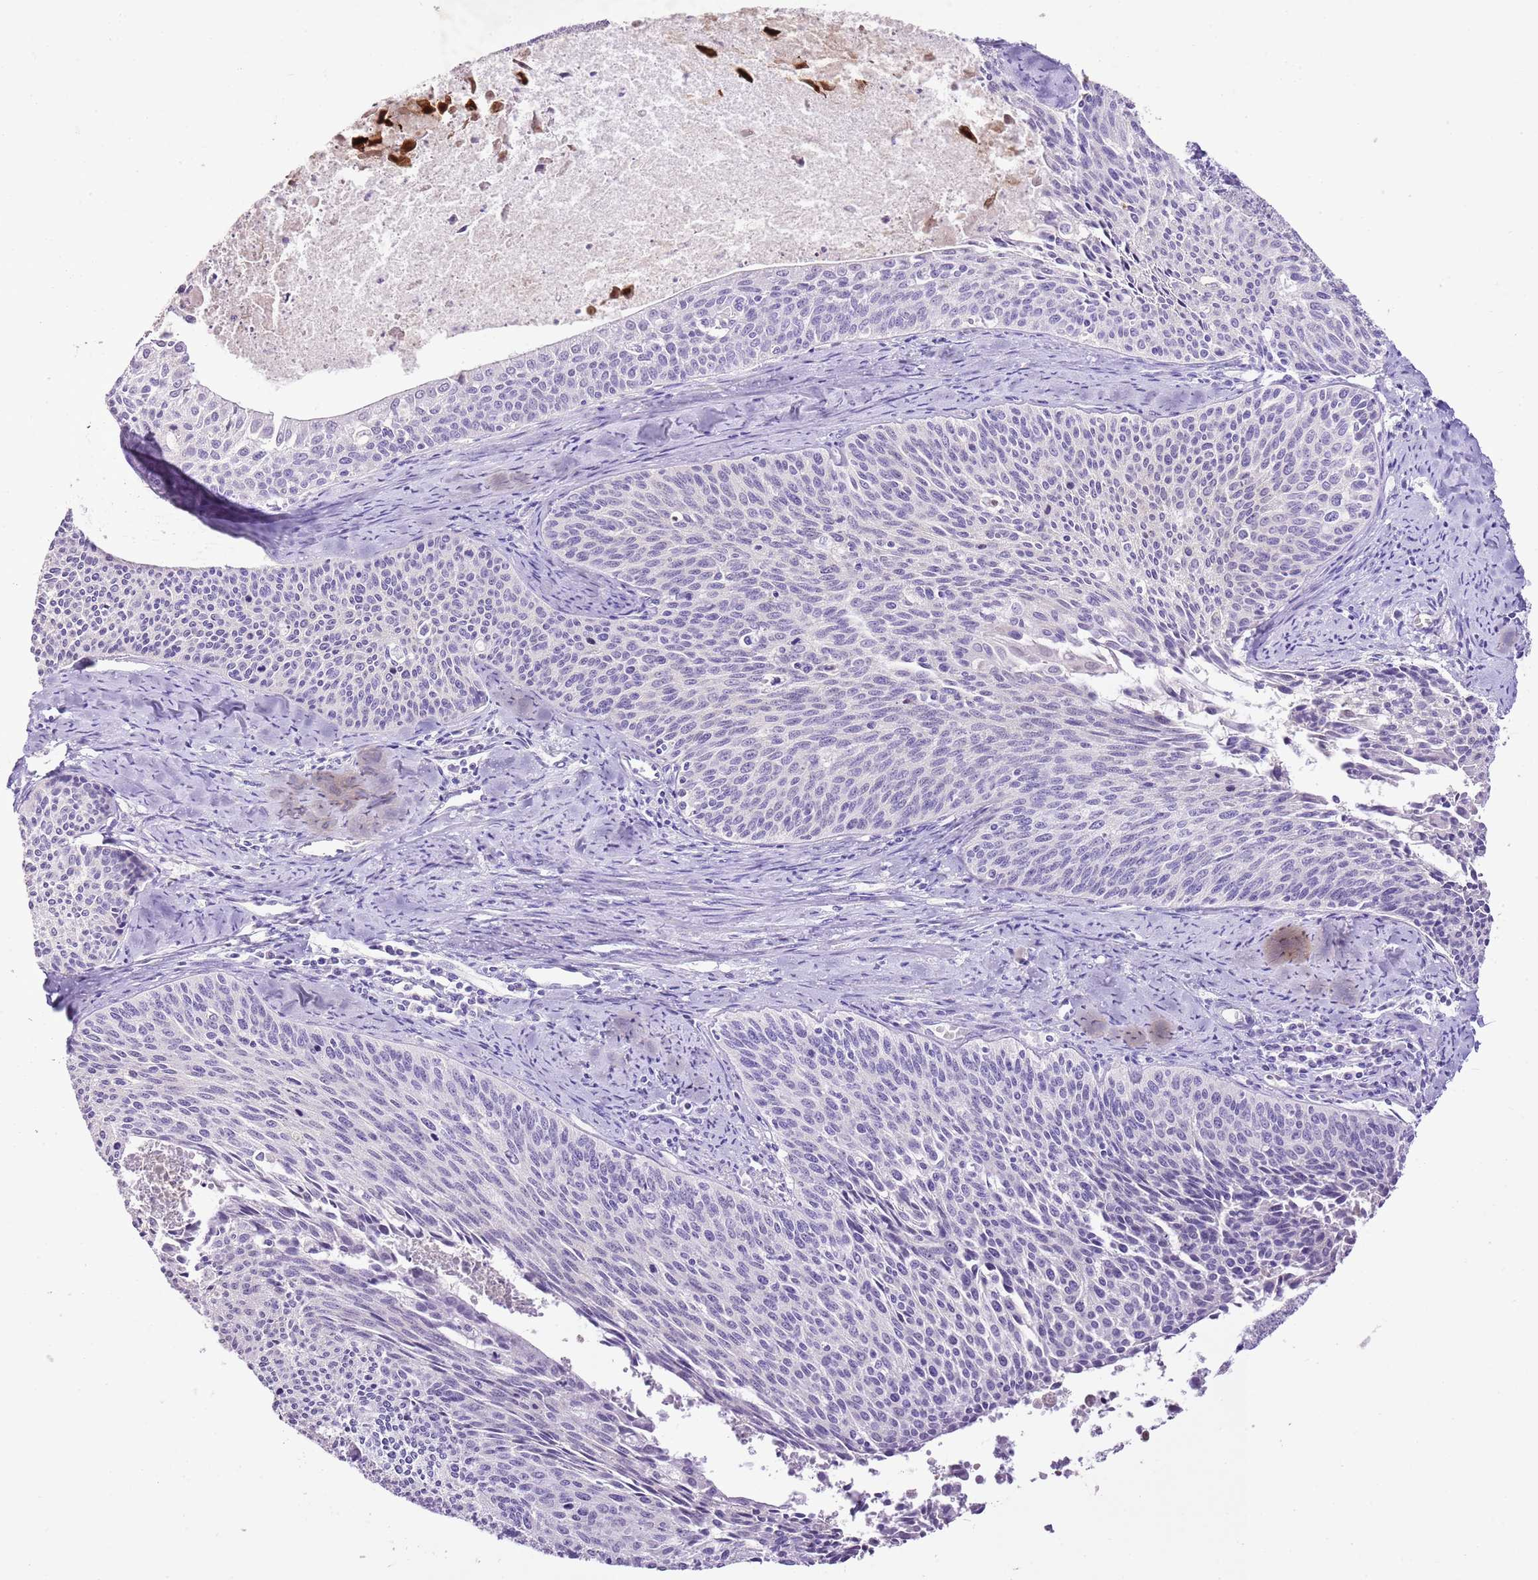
{"staining": {"intensity": "negative", "quantity": "none", "location": "none"}, "tissue": "cervical cancer", "cell_type": "Tumor cells", "image_type": "cancer", "snomed": [{"axis": "morphology", "description": "Squamous cell carcinoma, NOS"}, {"axis": "topography", "description": "Cervix"}], "caption": "This is a photomicrograph of immunohistochemistry (IHC) staining of cervical cancer, which shows no staining in tumor cells.", "gene": "XPO7", "patient": {"sex": "female", "age": 55}}